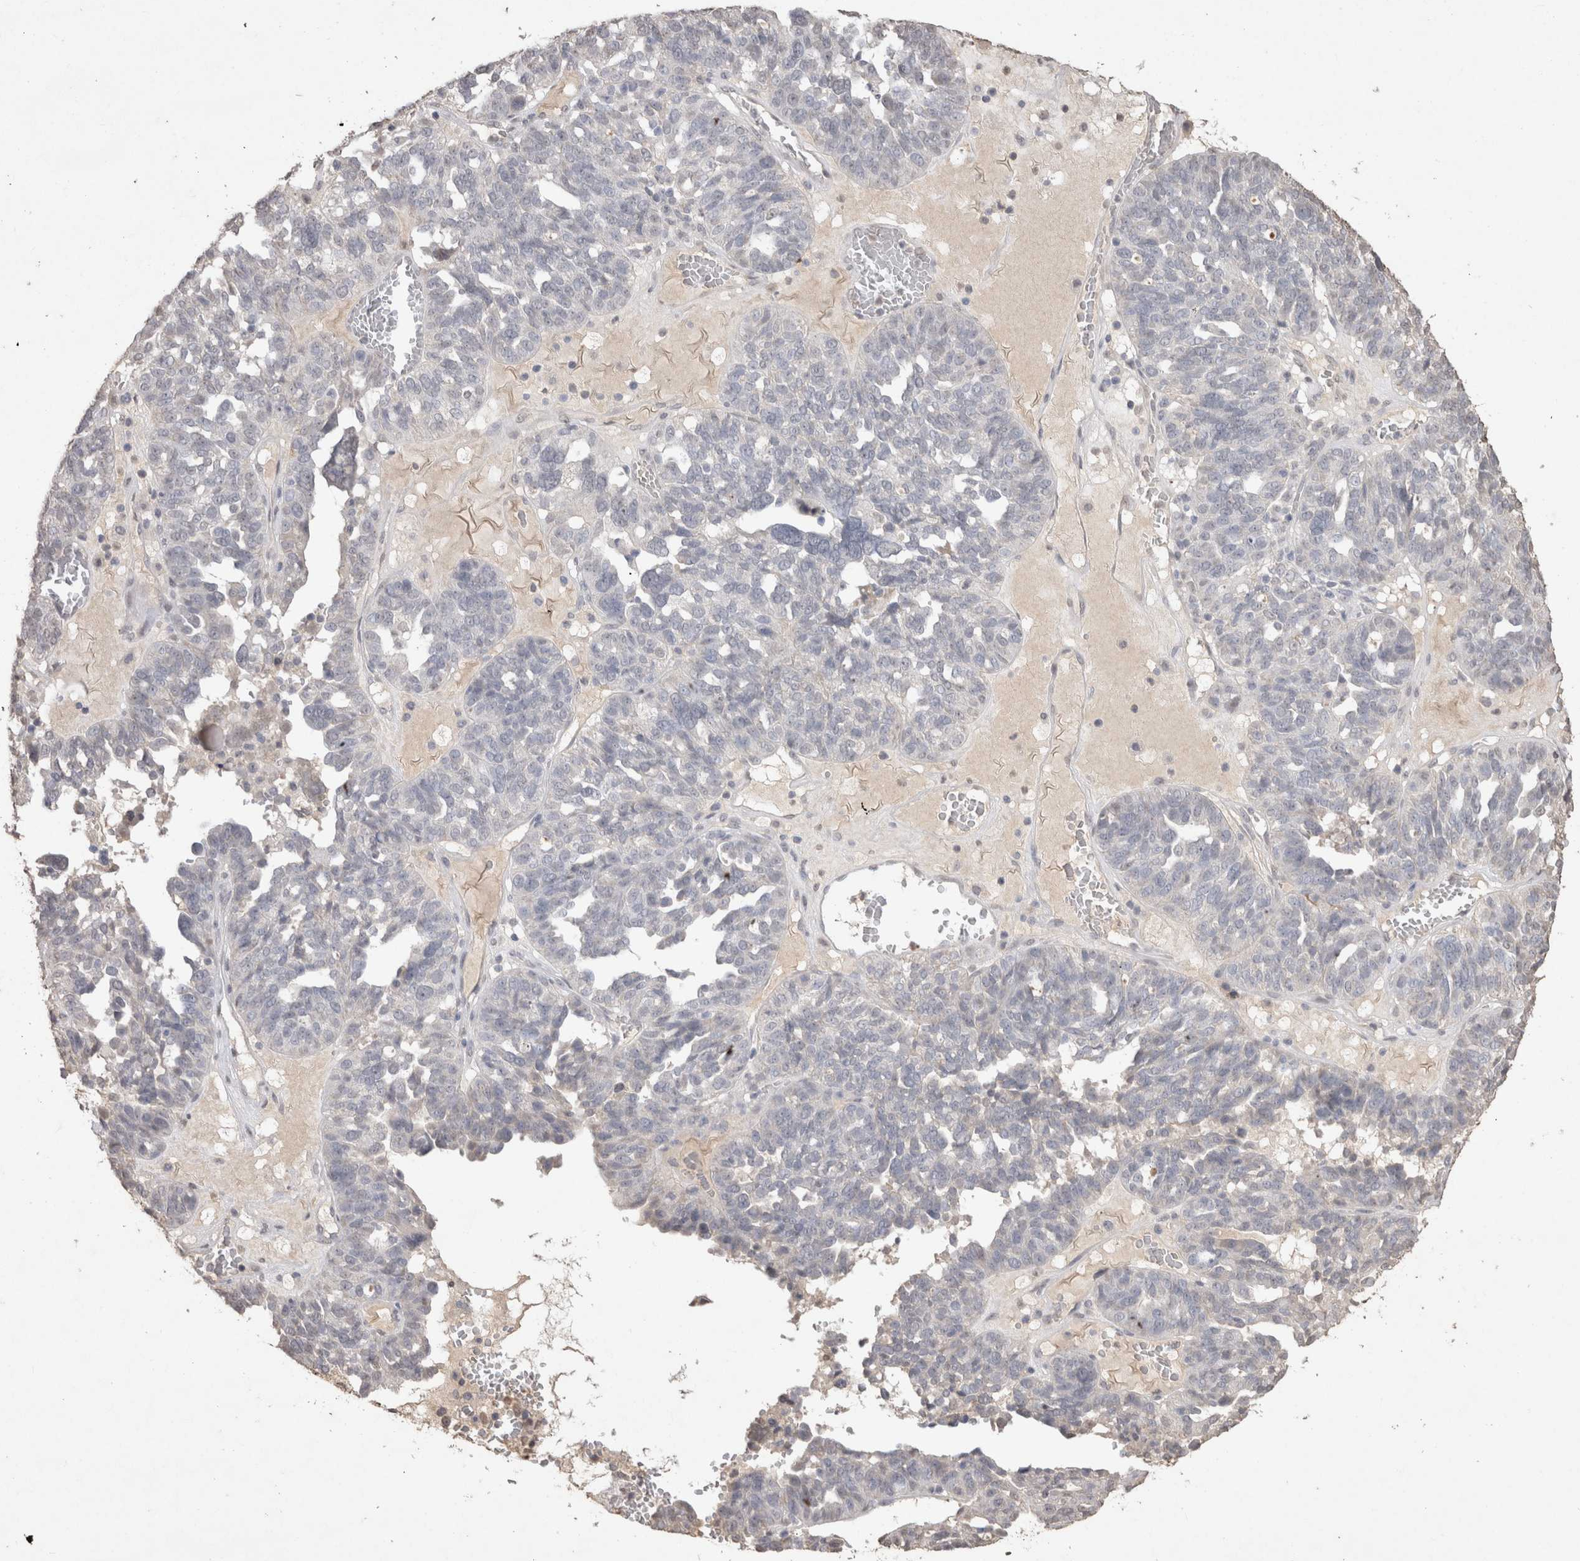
{"staining": {"intensity": "negative", "quantity": "none", "location": "none"}, "tissue": "ovarian cancer", "cell_type": "Tumor cells", "image_type": "cancer", "snomed": [{"axis": "morphology", "description": "Cystadenocarcinoma, serous, NOS"}, {"axis": "topography", "description": "Ovary"}], "caption": "Human ovarian serous cystadenocarcinoma stained for a protein using immunohistochemistry demonstrates no staining in tumor cells.", "gene": "MLX", "patient": {"sex": "female", "age": 59}}